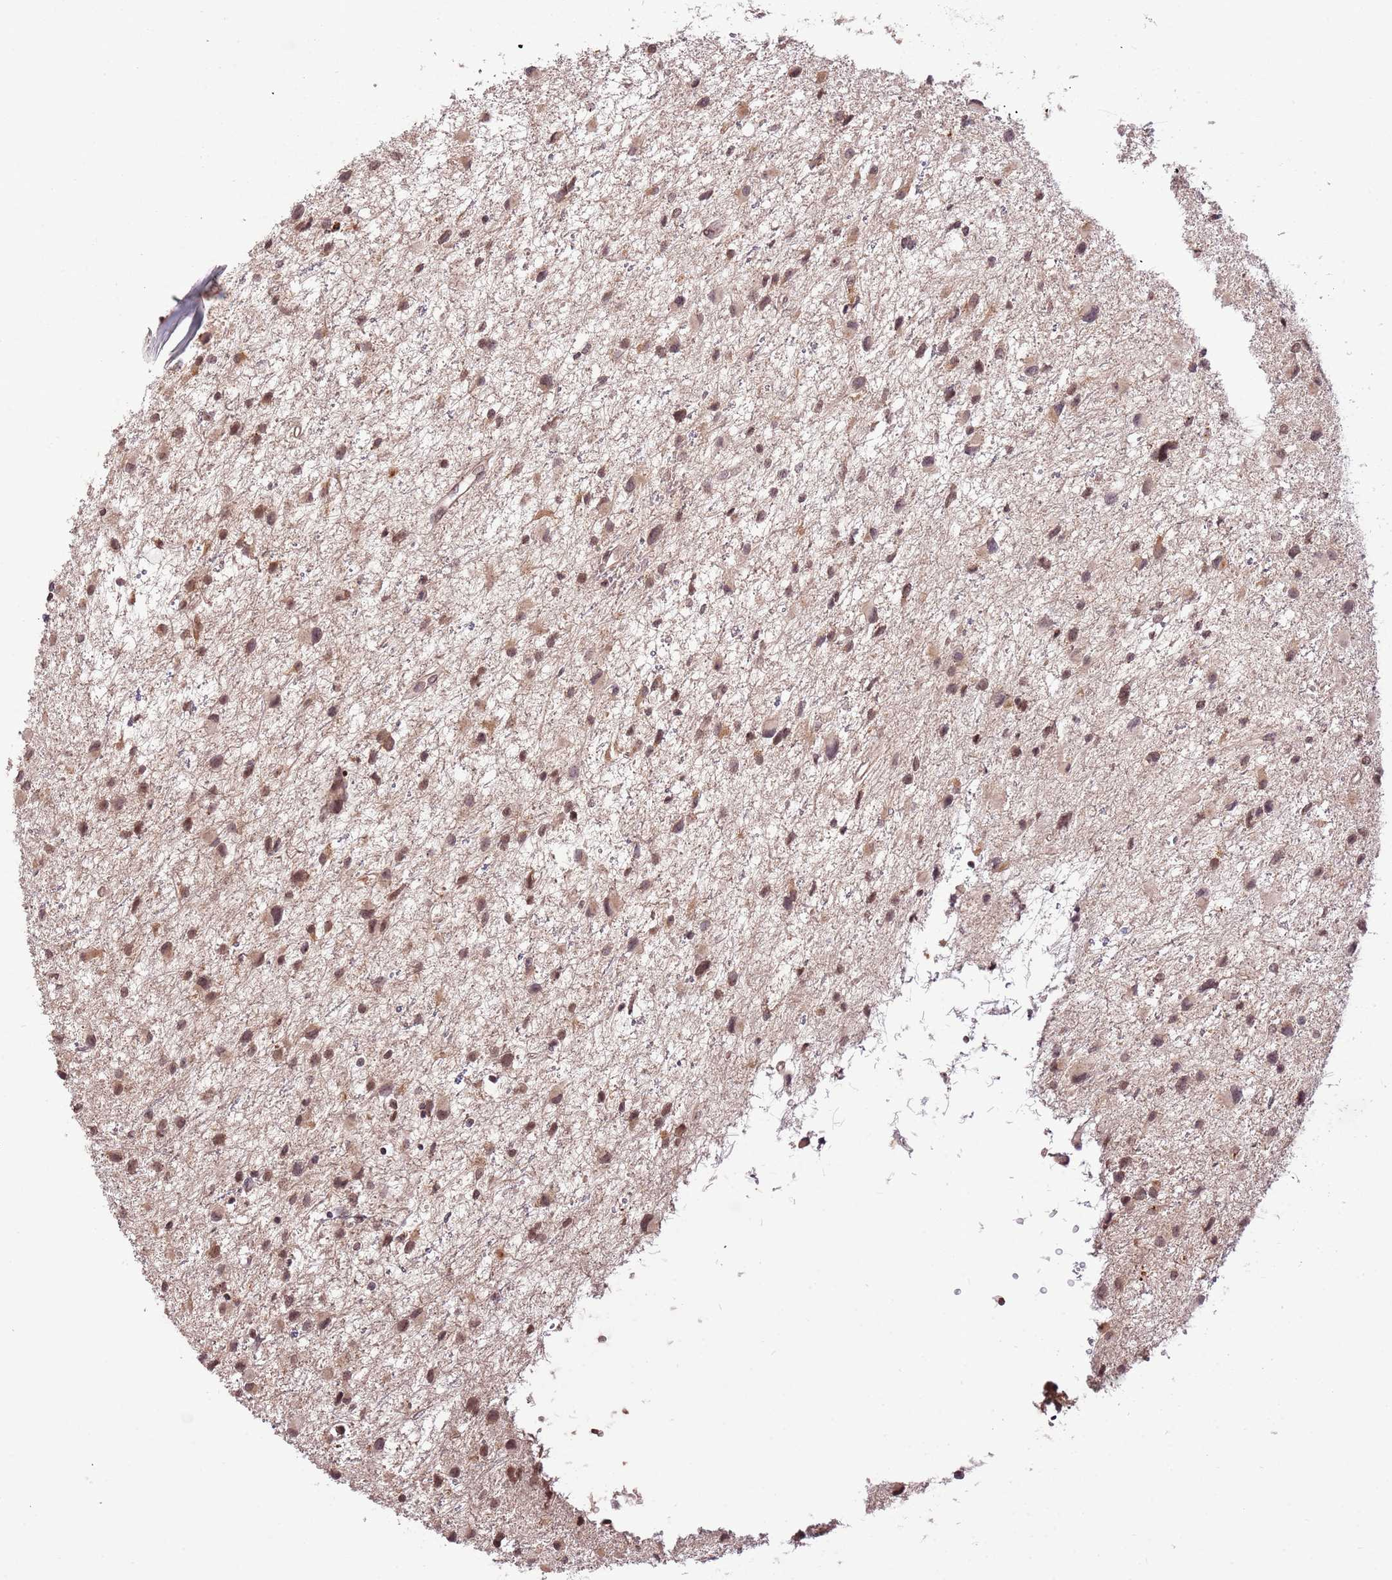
{"staining": {"intensity": "moderate", "quantity": ">75%", "location": "nuclear"}, "tissue": "glioma", "cell_type": "Tumor cells", "image_type": "cancer", "snomed": [{"axis": "morphology", "description": "Glioma, malignant, Low grade"}, {"axis": "topography", "description": "Brain"}], "caption": "A high-resolution image shows IHC staining of glioma, which exhibits moderate nuclear expression in about >75% of tumor cells. The staining was performed using DAB to visualize the protein expression in brown, while the nuclei were stained in blue with hematoxylin (Magnification: 20x).", "gene": "SAMSN1", "patient": {"sex": "female", "age": 32}}